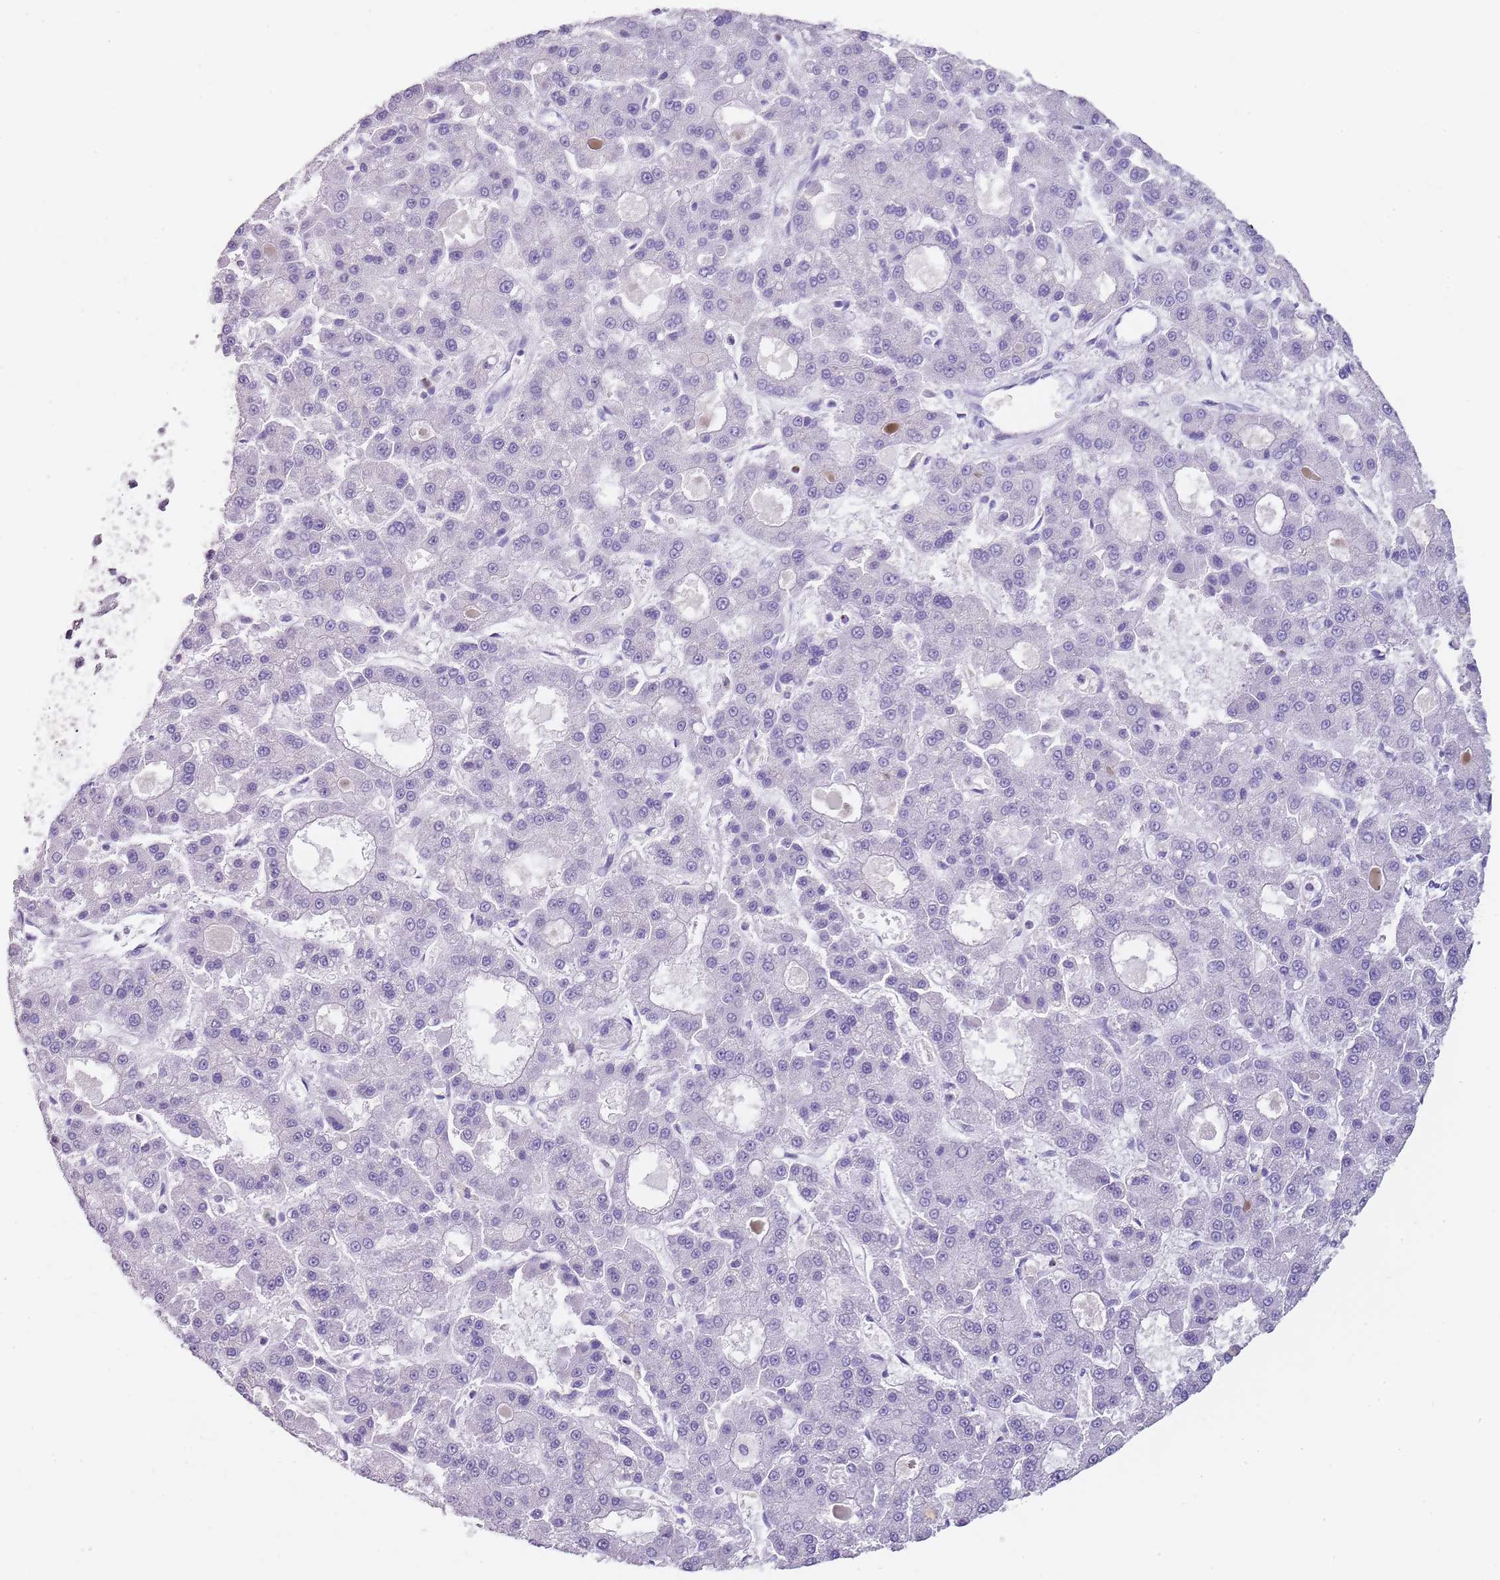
{"staining": {"intensity": "negative", "quantity": "none", "location": "none"}, "tissue": "liver cancer", "cell_type": "Tumor cells", "image_type": "cancer", "snomed": [{"axis": "morphology", "description": "Carcinoma, Hepatocellular, NOS"}, {"axis": "topography", "description": "Liver"}], "caption": "IHC of human hepatocellular carcinoma (liver) reveals no expression in tumor cells.", "gene": "NBPF20", "patient": {"sex": "male", "age": 70}}